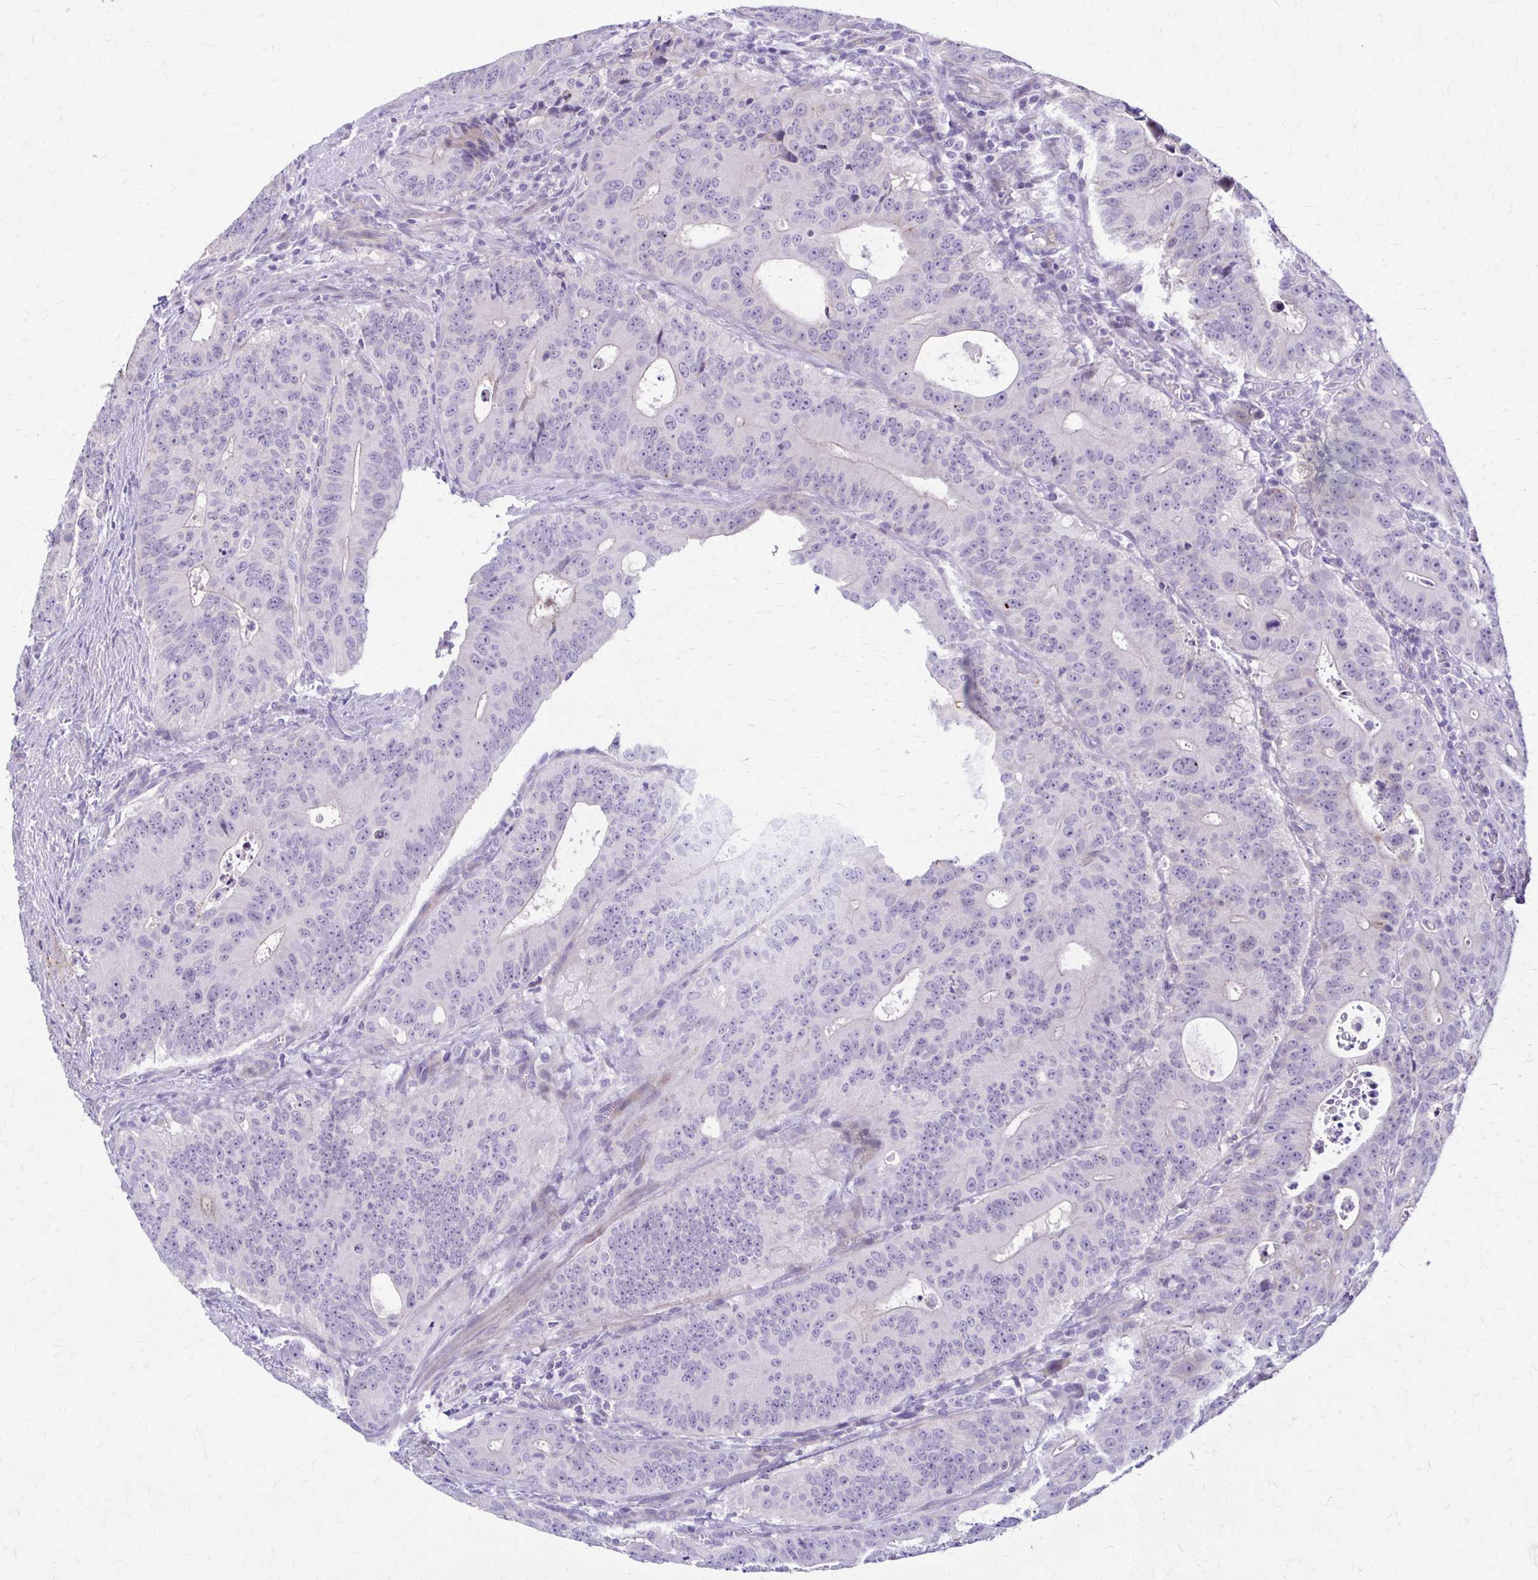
{"staining": {"intensity": "negative", "quantity": "none", "location": "none"}, "tissue": "colorectal cancer", "cell_type": "Tumor cells", "image_type": "cancer", "snomed": [{"axis": "morphology", "description": "Adenocarcinoma, NOS"}, {"axis": "topography", "description": "Colon"}], "caption": "The immunohistochemistry histopathology image has no significant staining in tumor cells of colorectal cancer tissue.", "gene": "RHOBTB2", "patient": {"sex": "male", "age": 62}}